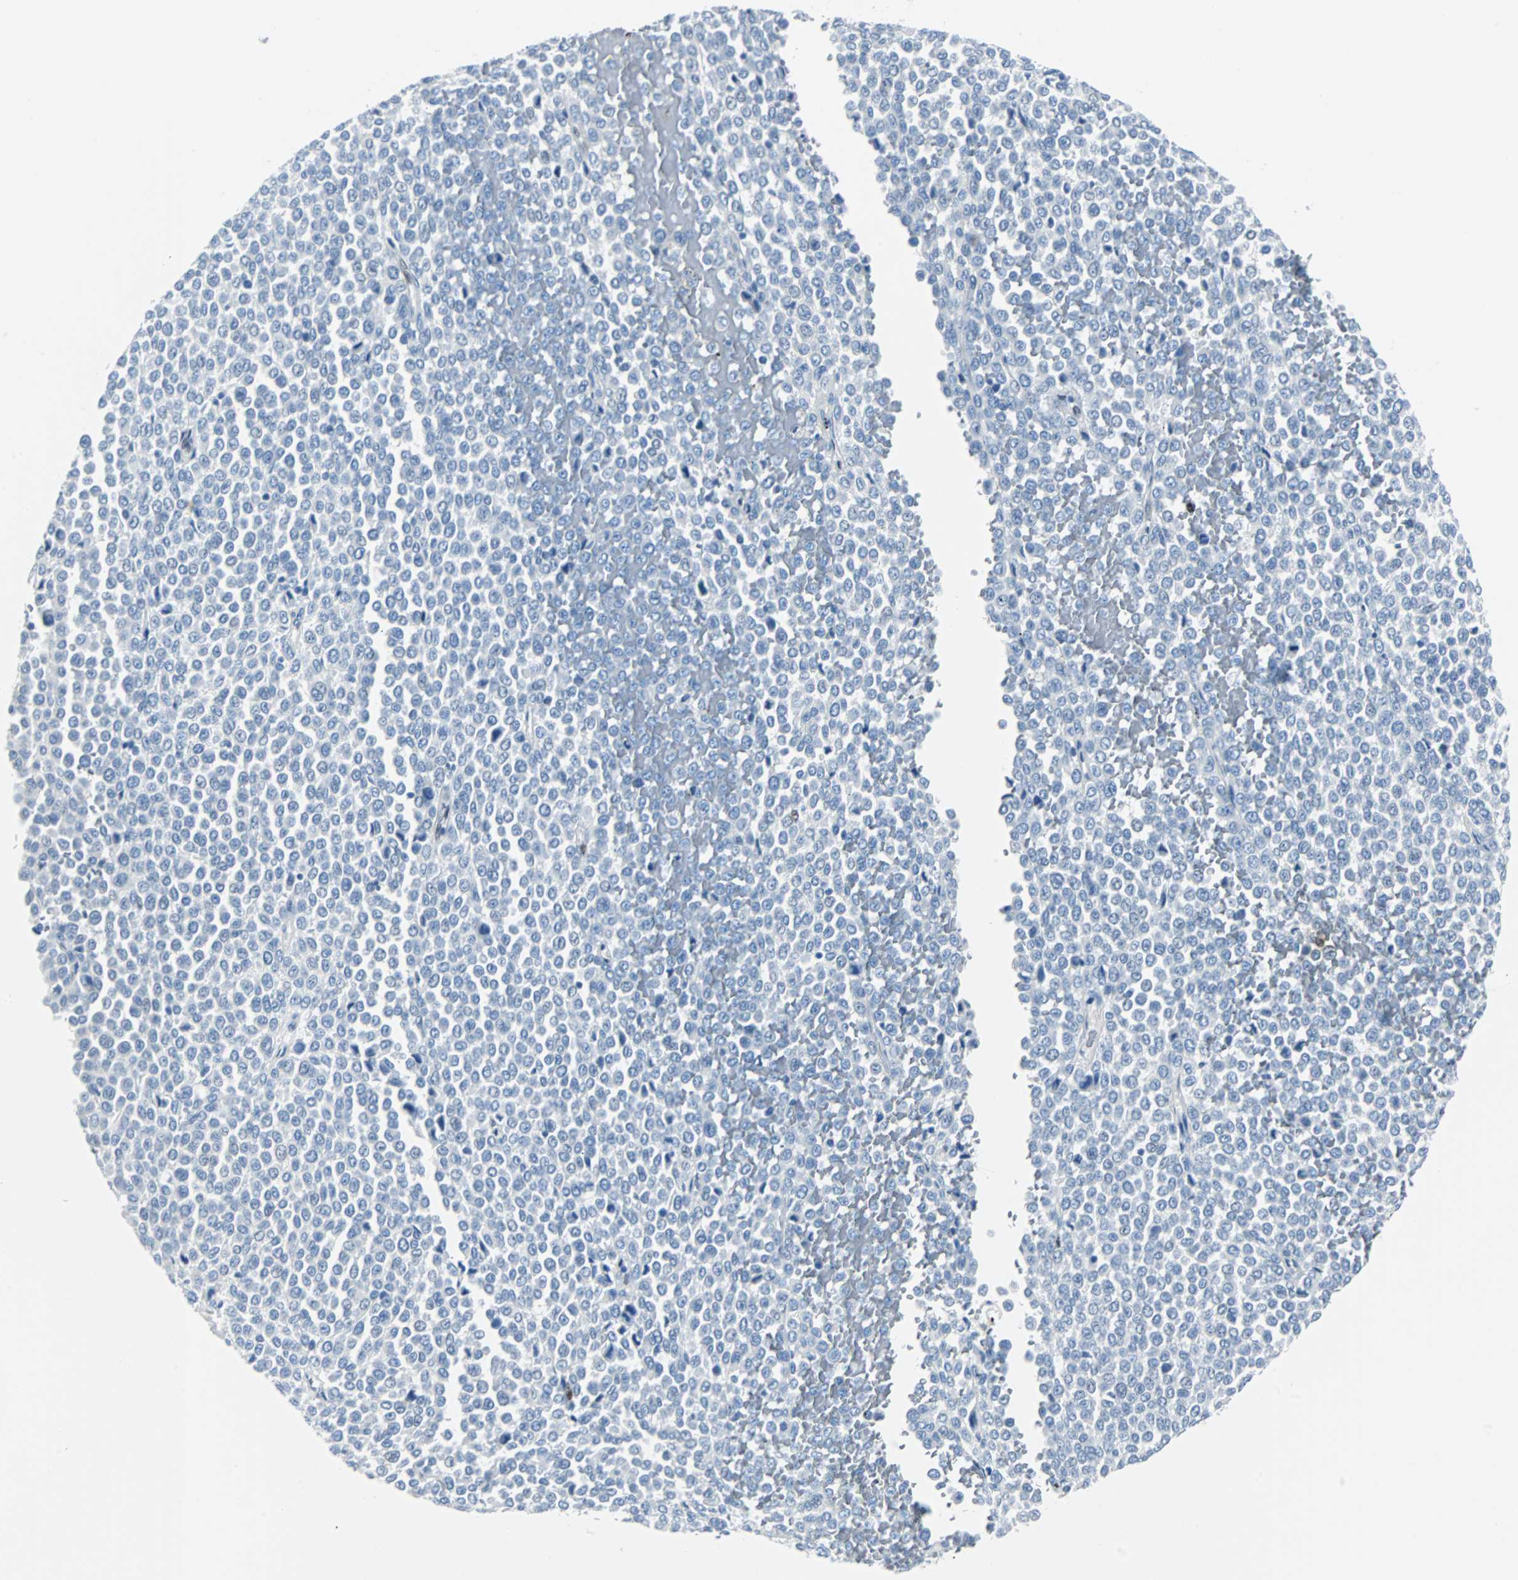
{"staining": {"intensity": "negative", "quantity": "none", "location": "none"}, "tissue": "melanoma", "cell_type": "Tumor cells", "image_type": "cancer", "snomed": [{"axis": "morphology", "description": "Malignant melanoma, Metastatic site"}, {"axis": "topography", "description": "Pancreas"}], "caption": "Tumor cells show no significant expression in melanoma.", "gene": "IL33", "patient": {"sex": "female", "age": 30}}